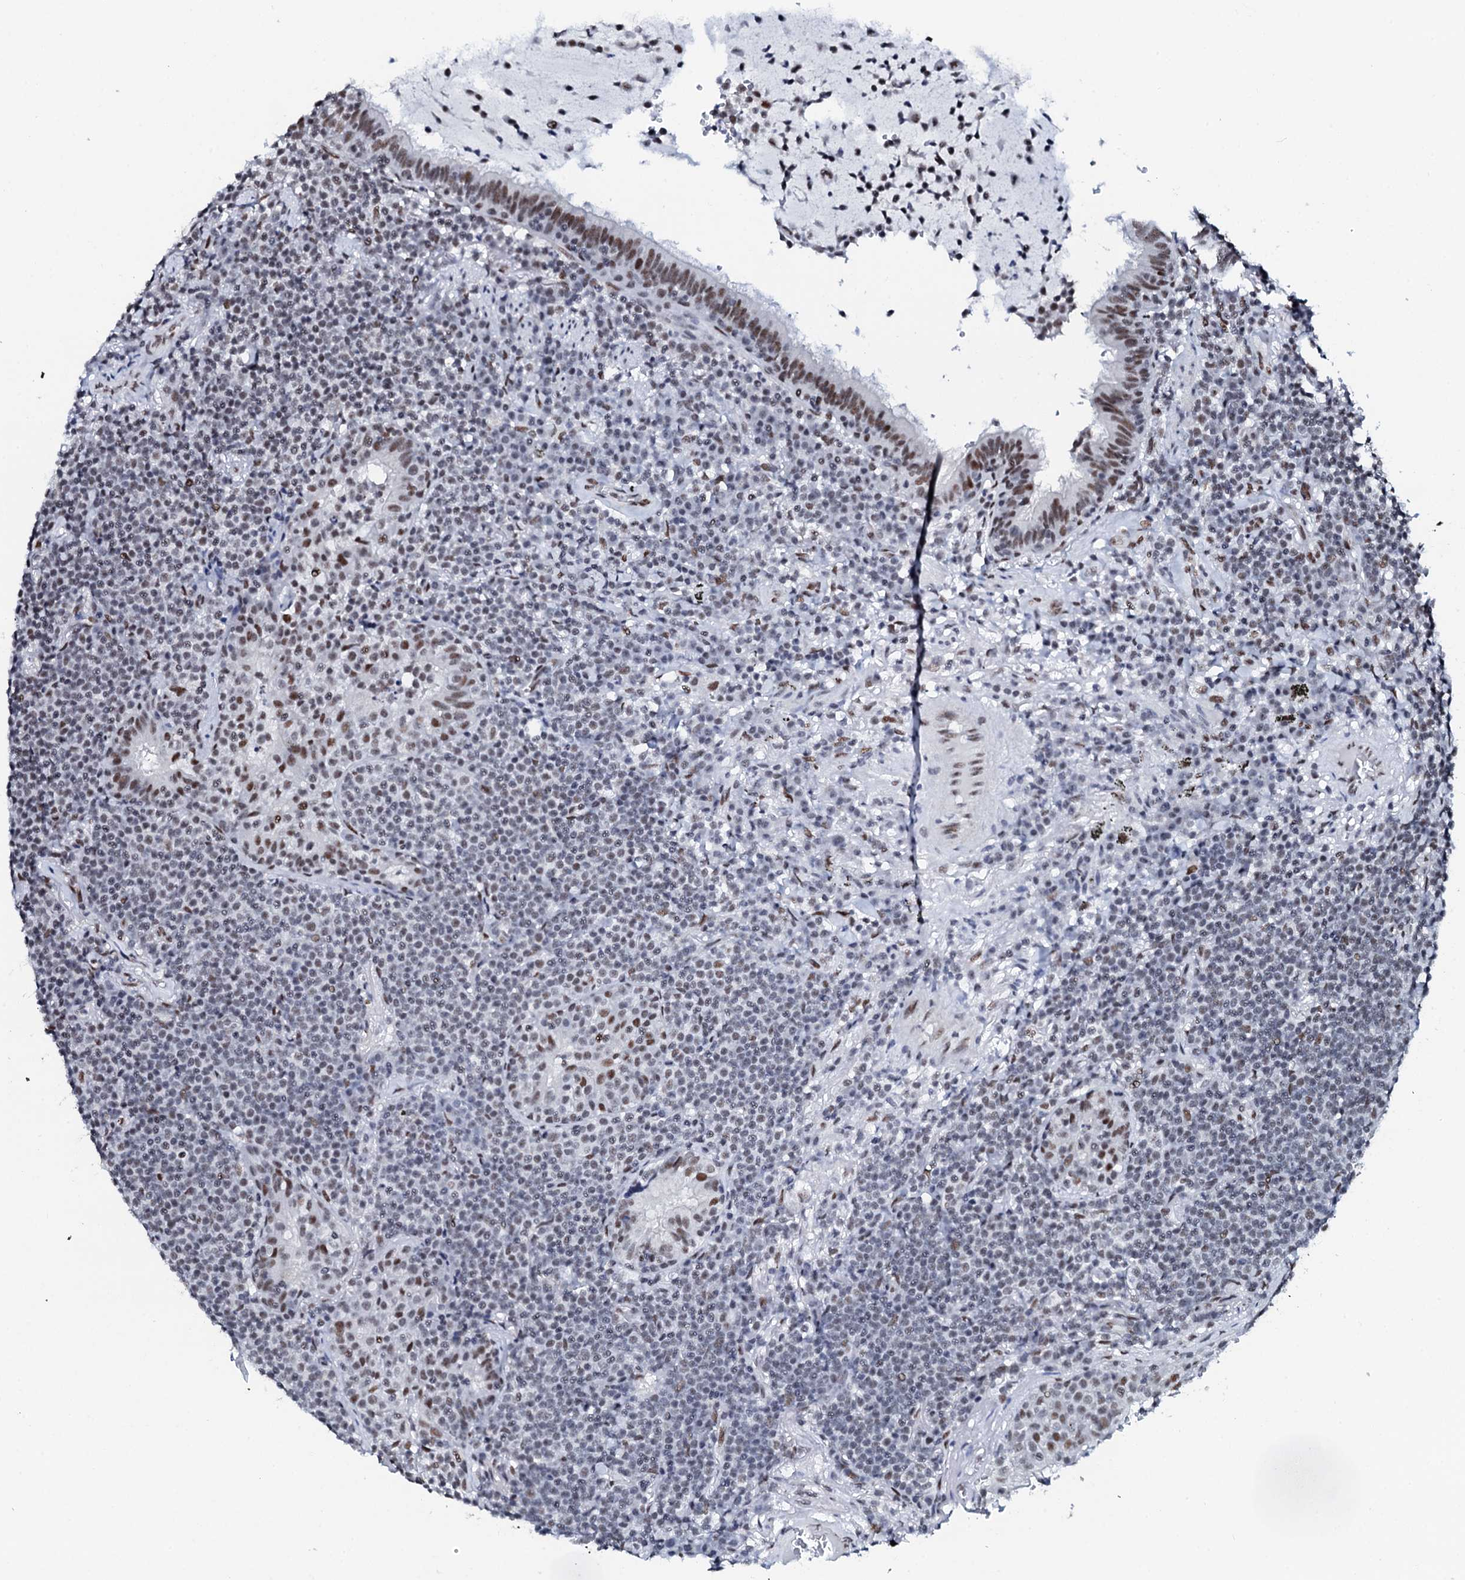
{"staining": {"intensity": "moderate", "quantity": "<25%", "location": "nuclear"}, "tissue": "lymphoma", "cell_type": "Tumor cells", "image_type": "cancer", "snomed": [{"axis": "morphology", "description": "Malignant lymphoma, non-Hodgkin's type, Low grade"}, {"axis": "topography", "description": "Lung"}], "caption": "High-power microscopy captured an IHC micrograph of malignant lymphoma, non-Hodgkin's type (low-grade), revealing moderate nuclear expression in approximately <25% of tumor cells. (DAB IHC, brown staining for protein, blue staining for nuclei).", "gene": "NKAPD1", "patient": {"sex": "female", "age": 71}}